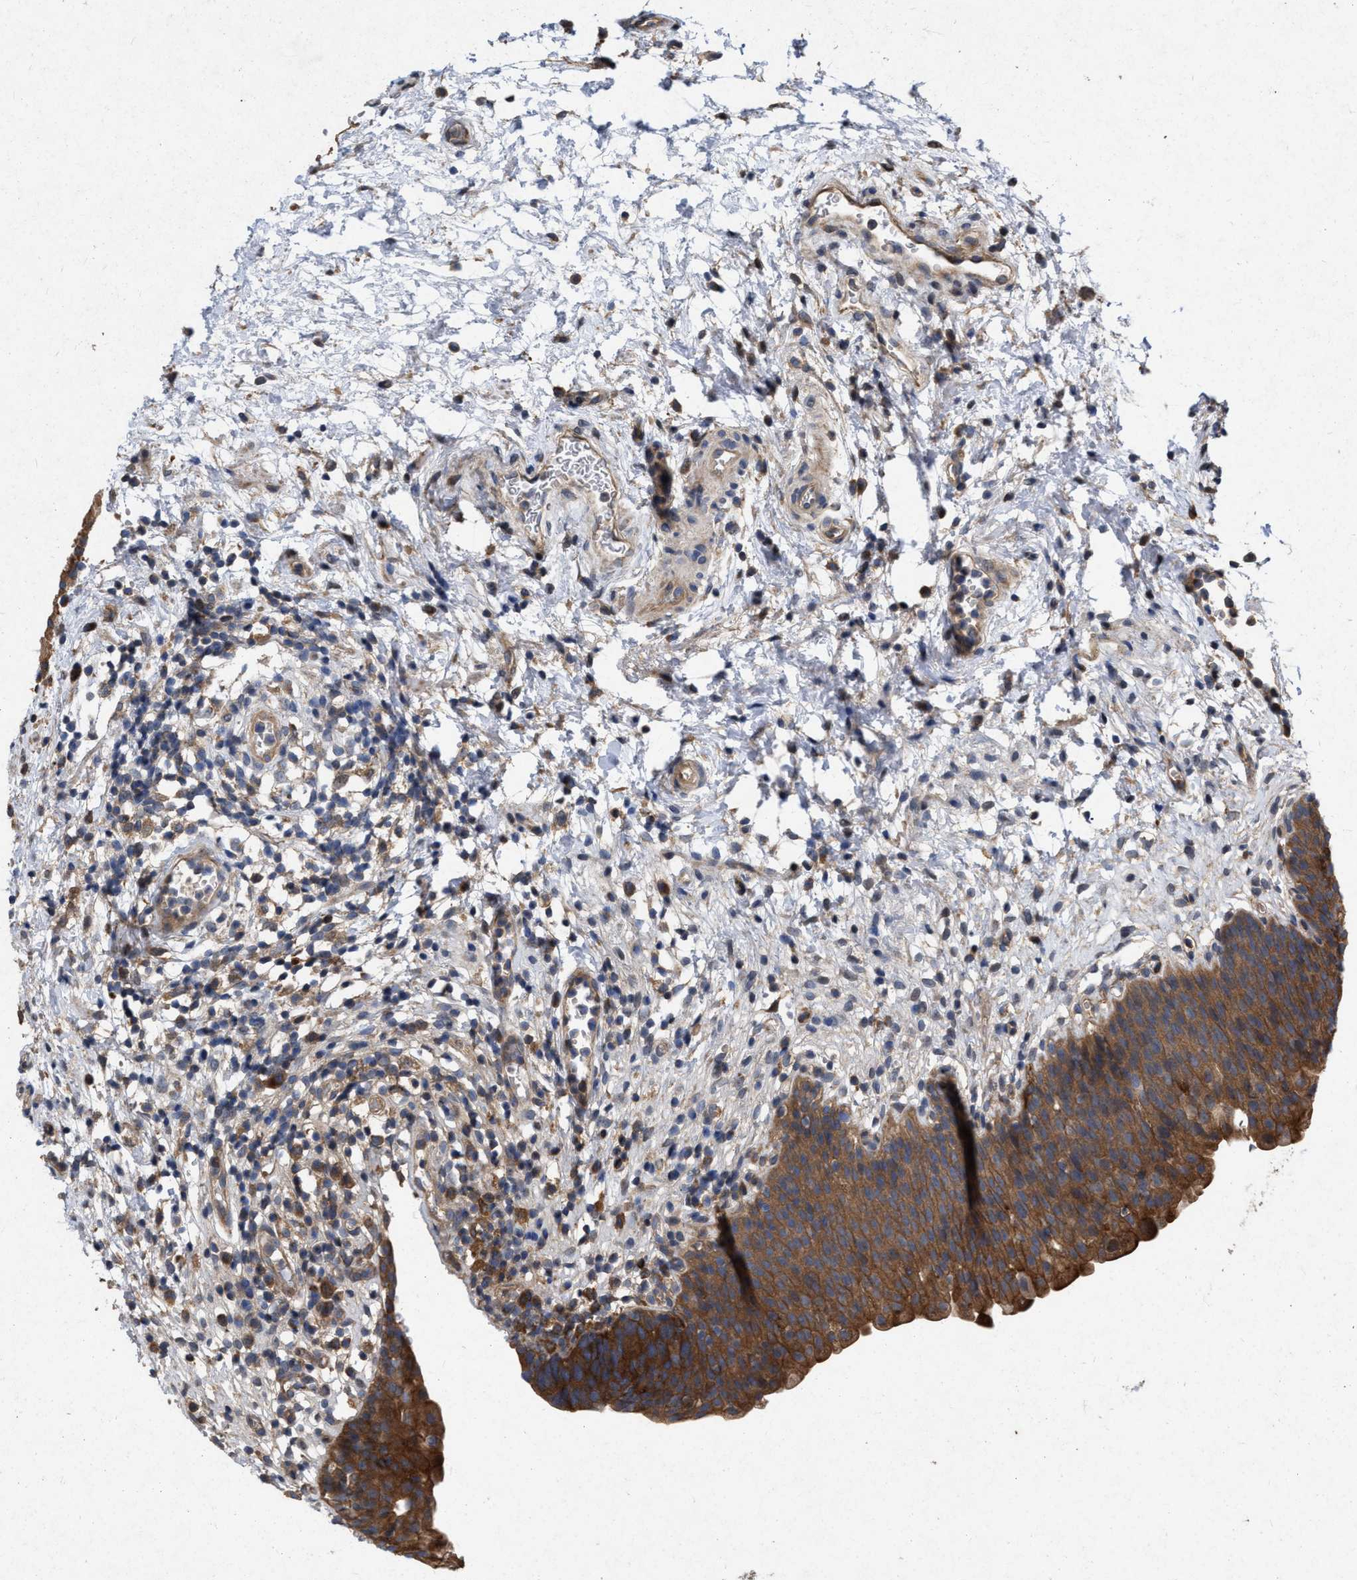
{"staining": {"intensity": "strong", "quantity": ">75%", "location": "cytoplasmic/membranous"}, "tissue": "urinary bladder", "cell_type": "Urothelial cells", "image_type": "normal", "snomed": [{"axis": "morphology", "description": "Normal tissue, NOS"}, {"axis": "topography", "description": "Urinary bladder"}], "caption": "Protein expression analysis of normal human urinary bladder reveals strong cytoplasmic/membranous positivity in approximately >75% of urothelial cells. The staining was performed using DAB to visualize the protein expression in brown, while the nuclei were stained in blue with hematoxylin (Magnification: 20x).", "gene": "CDKN2C", "patient": {"sex": "male", "age": 37}}